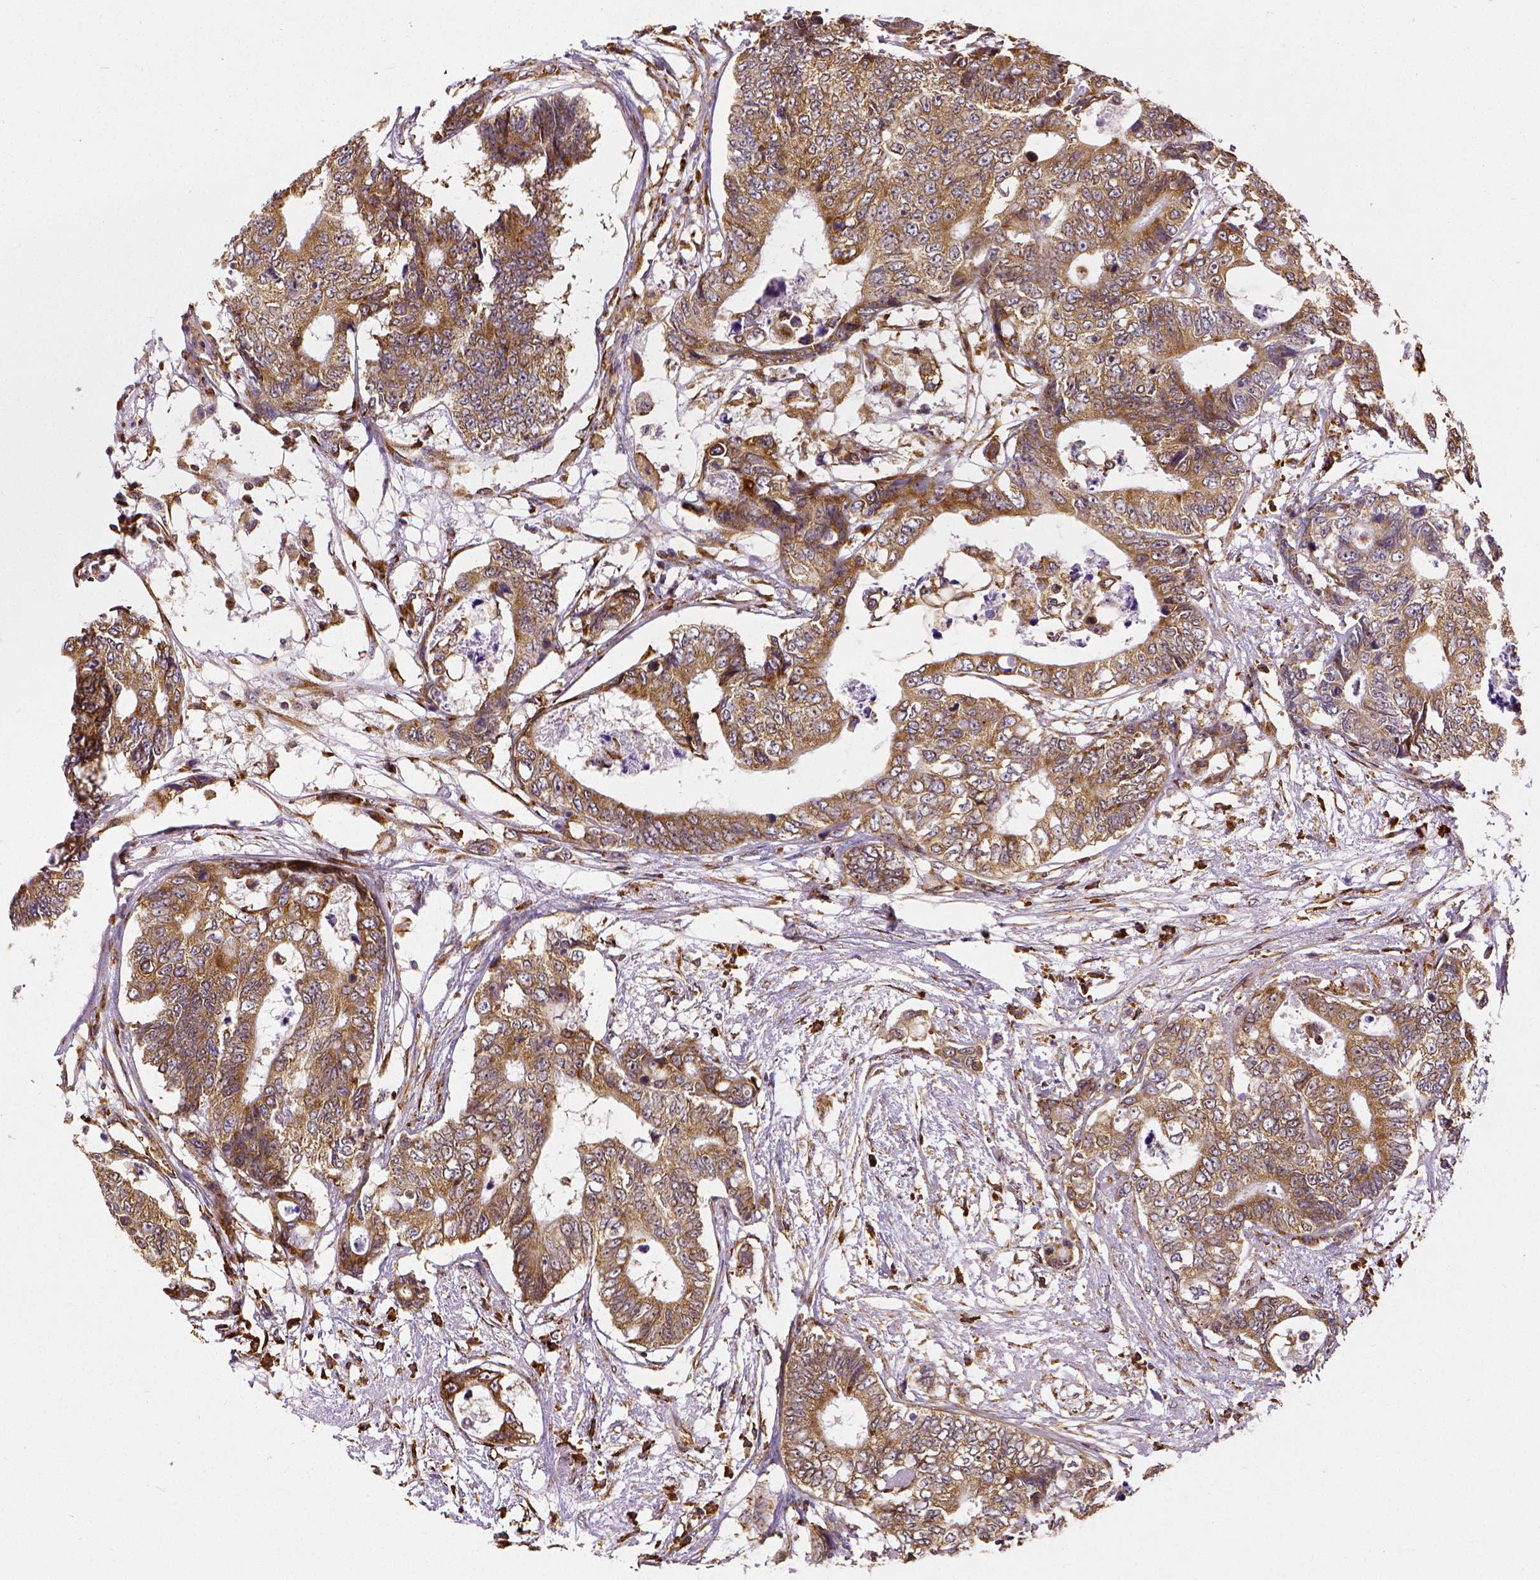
{"staining": {"intensity": "moderate", "quantity": ">75%", "location": "cytoplasmic/membranous"}, "tissue": "colorectal cancer", "cell_type": "Tumor cells", "image_type": "cancer", "snomed": [{"axis": "morphology", "description": "Adenocarcinoma, NOS"}, {"axis": "topography", "description": "Colon"}], "caption": "Immunohistochemical staining of human adenocarcinoma (colorectal) demonstrates moderate cytoplasmic/membranous protein staining in approximately >75% of tumor cells. (brown staining indicates protein expression, while blue staining denotes nuclei).", "gene": "MTDH", "patient": {"sex": "female", "age": 48}}